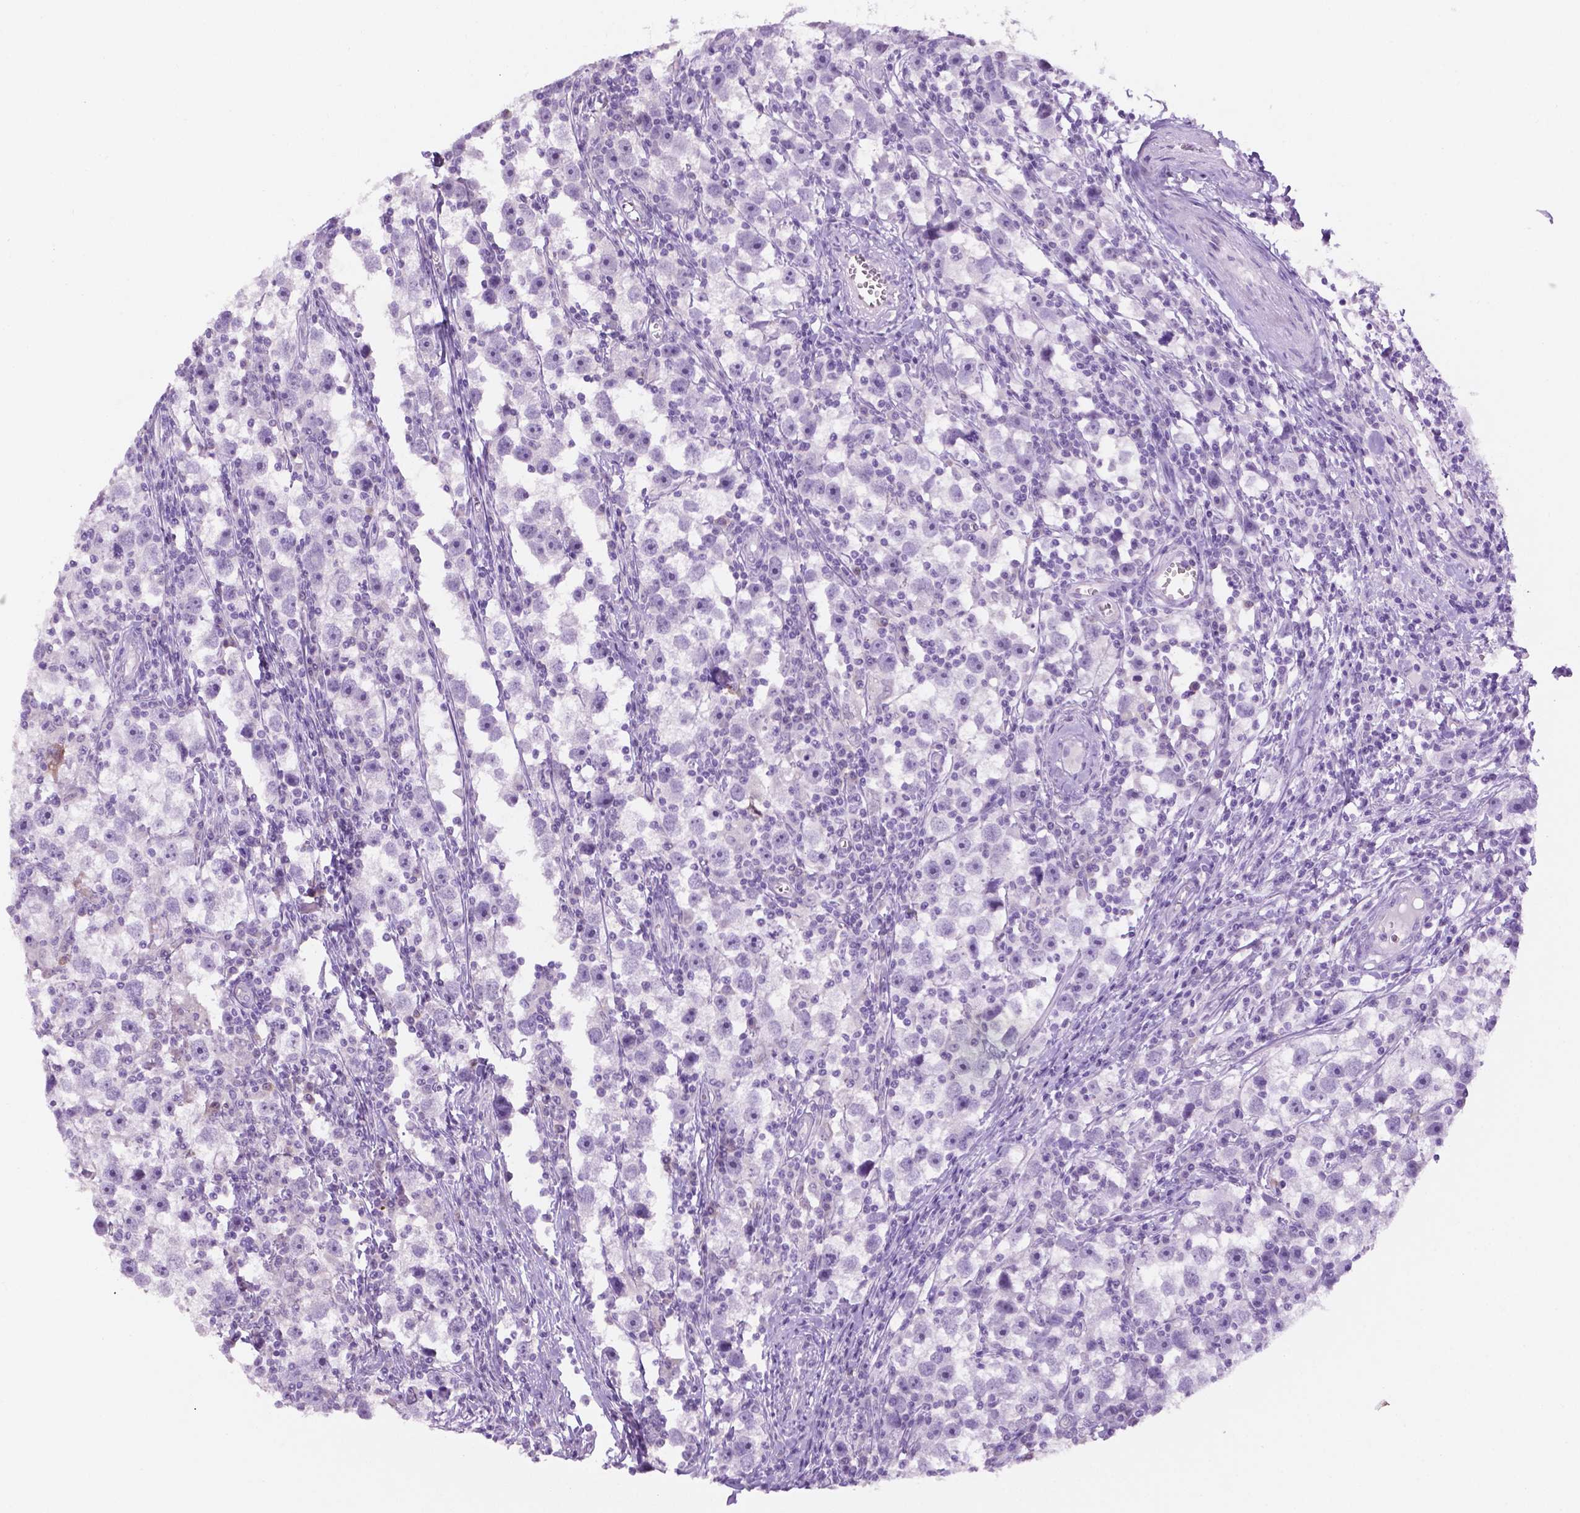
{"staining": {"intensity": "negative", "quantity": "none", "location": "none"}, "tissue": "testis cancer", "cell_type": "Tumor cells", "image_type": "cancer", "snomed": [{"axis": "morphology", "description": "Seminoma, NOS"}, {"axis": "topography", "description": "Testis"}], "caption": "High magnification brightfield microscopy of testis cancer stained with DAB (3,3'-diaminobenzidine) (brown) and counterstained with hematoxylin (blue): tumor cells show no significant staining.", "gene": "PHGR1", "patient": {"sex": "male", "age": 30}}